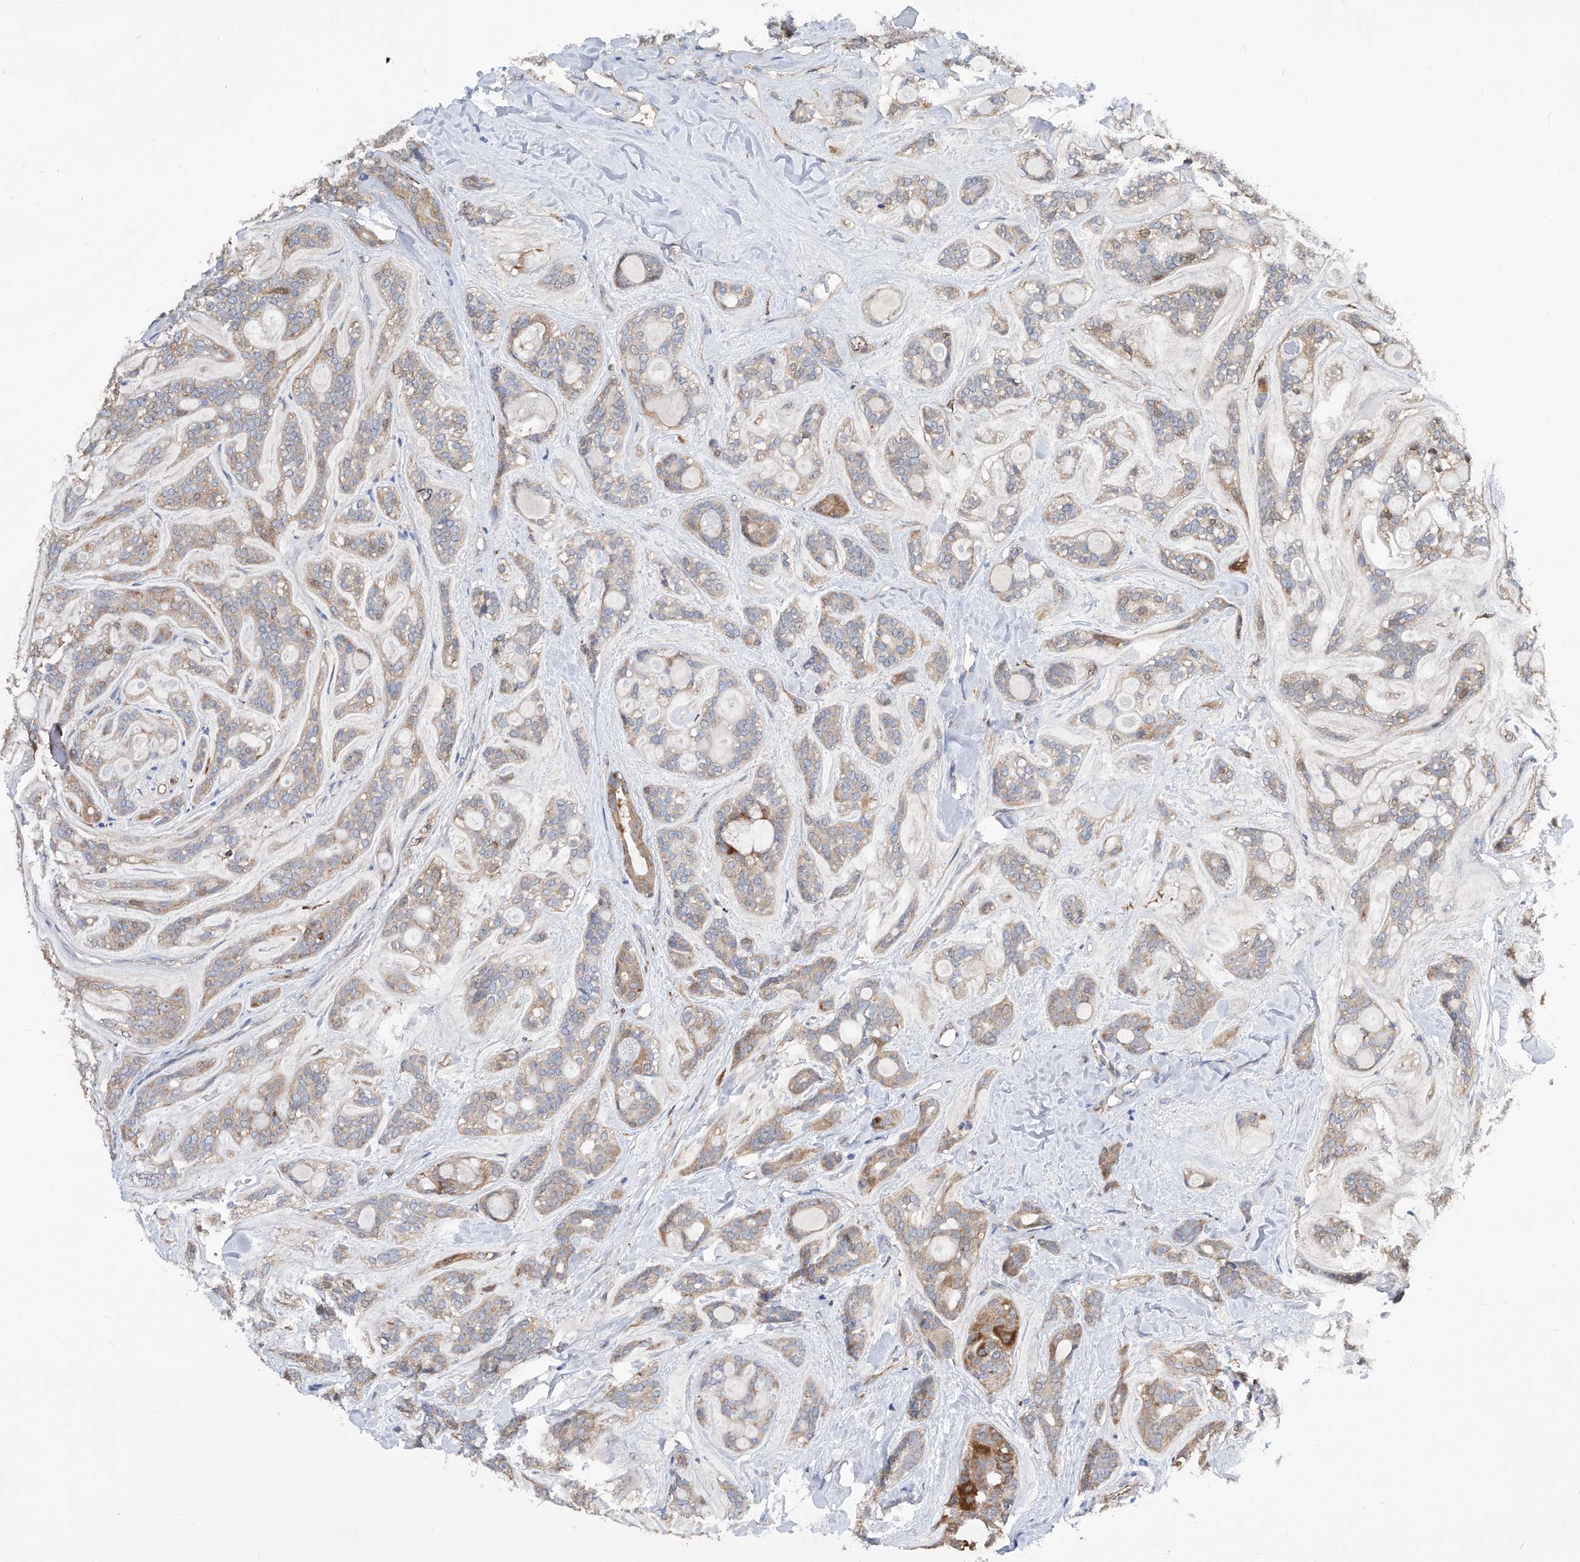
{"staining": {"intensity": "weak", "quantity": "25%-75%", "location": "cytoplasmic/membranous"}, "tissue": "head and neck cancer", "cell_type": "Tumor cells", "image_type": "cancer", "snomed": [{"axis": "morphology", "description": "Adenocarcinoma, NOS"}, {"axis": "topography", "description": "Head-Neck"}], "caption": "Head and neck adenocarcinoma tissue demonstrates weak cytoplasmic/membranous positivity in approximately 25%-75% of tumor cells, visualized by immunohistochemistry.", "gene": "SPATA20", "patient": {"sex": "male", "age": 66}}